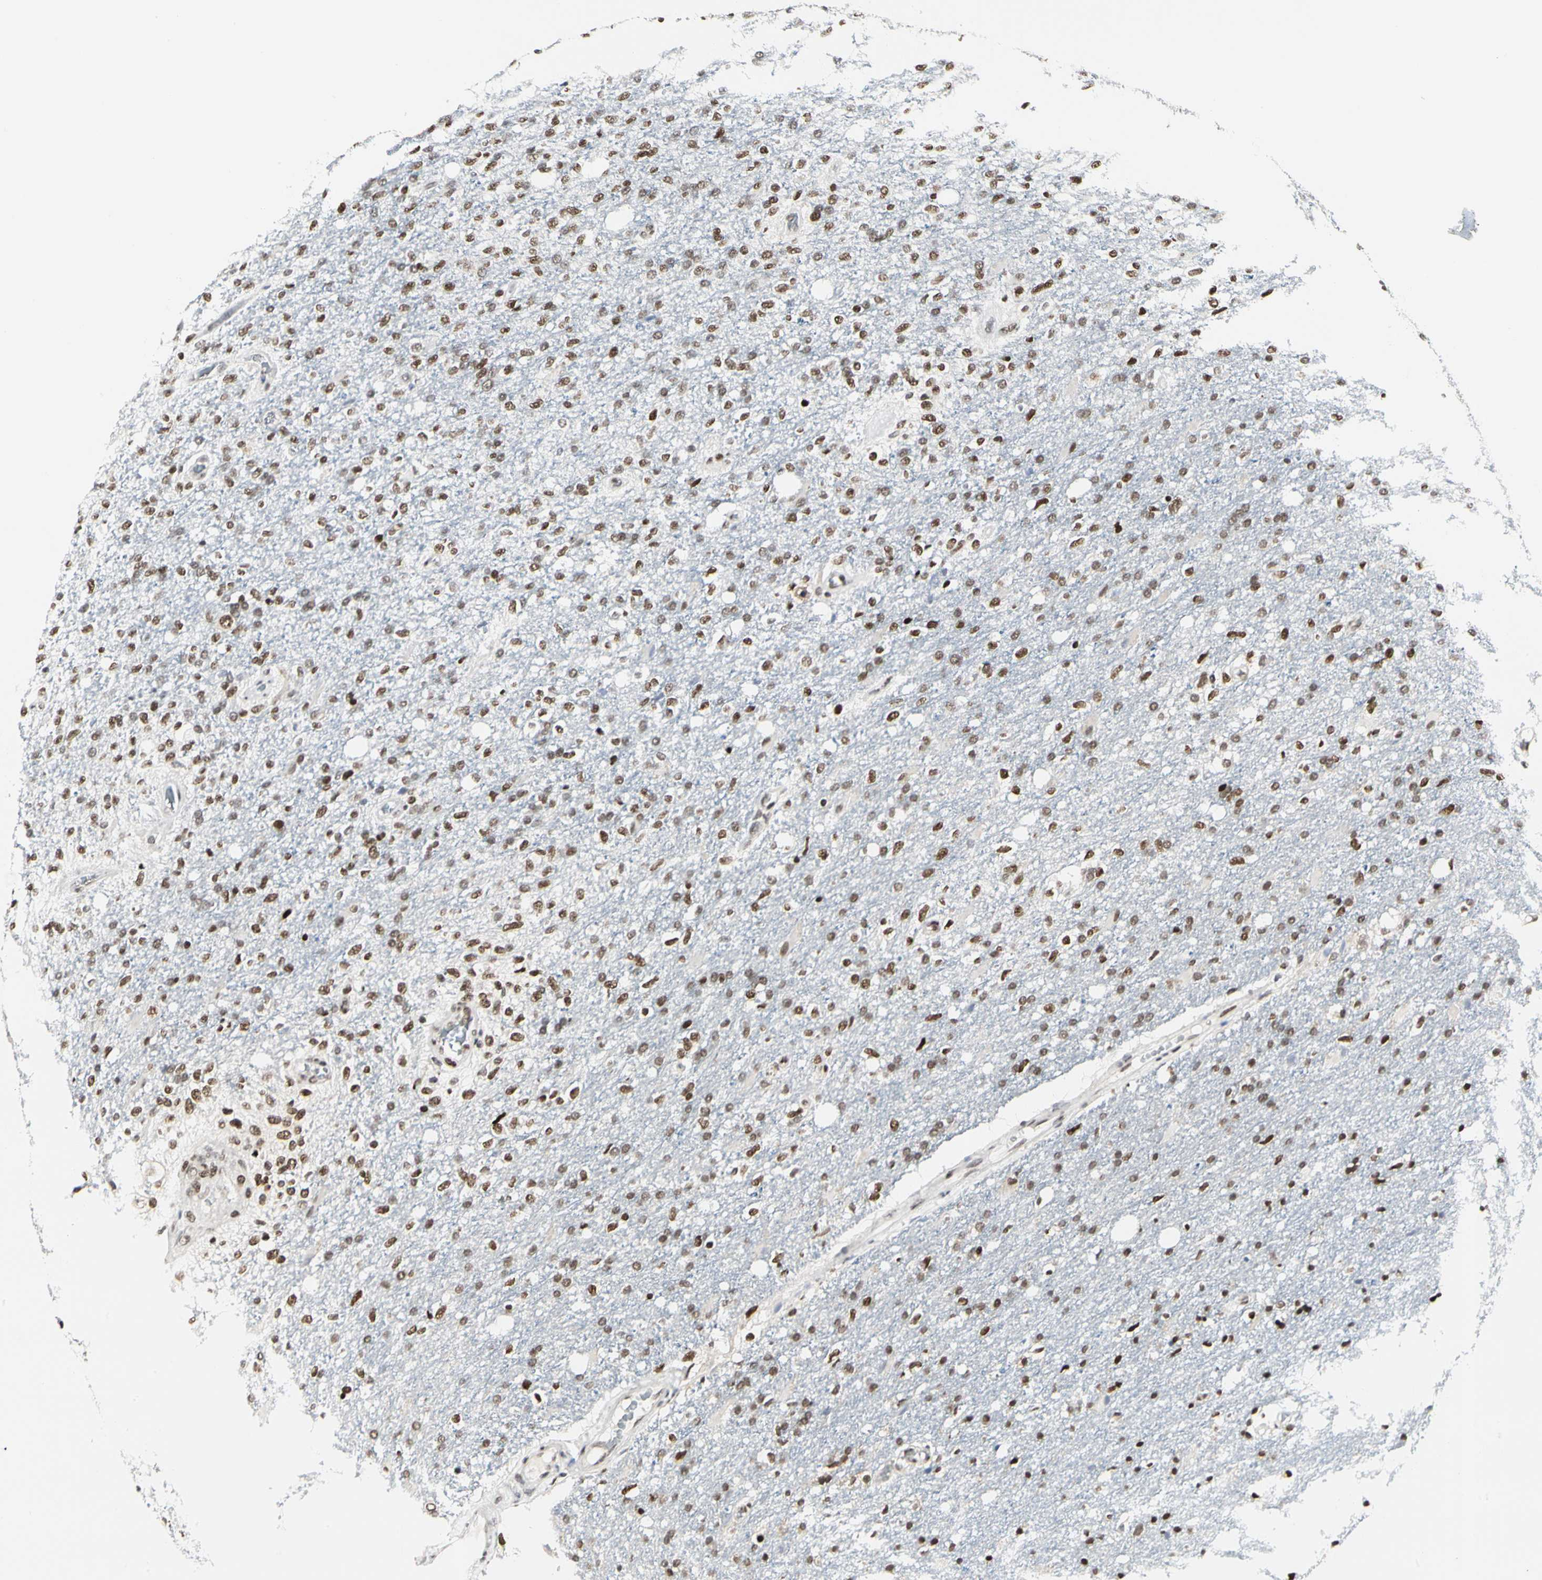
{"staining": {"intensity": "moderate", "quantity": ">75%", "location": "nuclear"}, "tissue": "glioma", "cell_type": "Tumor cells", "image_type": "cancer", "snomed": [{"axis": "morphology", "description": "Normal tissue, NOS"}, {"axis": "morphology", "description": "Glioma, malignant, High grade"}, {"axis": "topography", "description": "Cerebral cortex"}], "caption": "Tumor cells show medium levels of moderate nuclear expression in about >75% of cells in human glioma.", "gene": "PRMT3", "patient": {"sex": "male", "age": 77}}